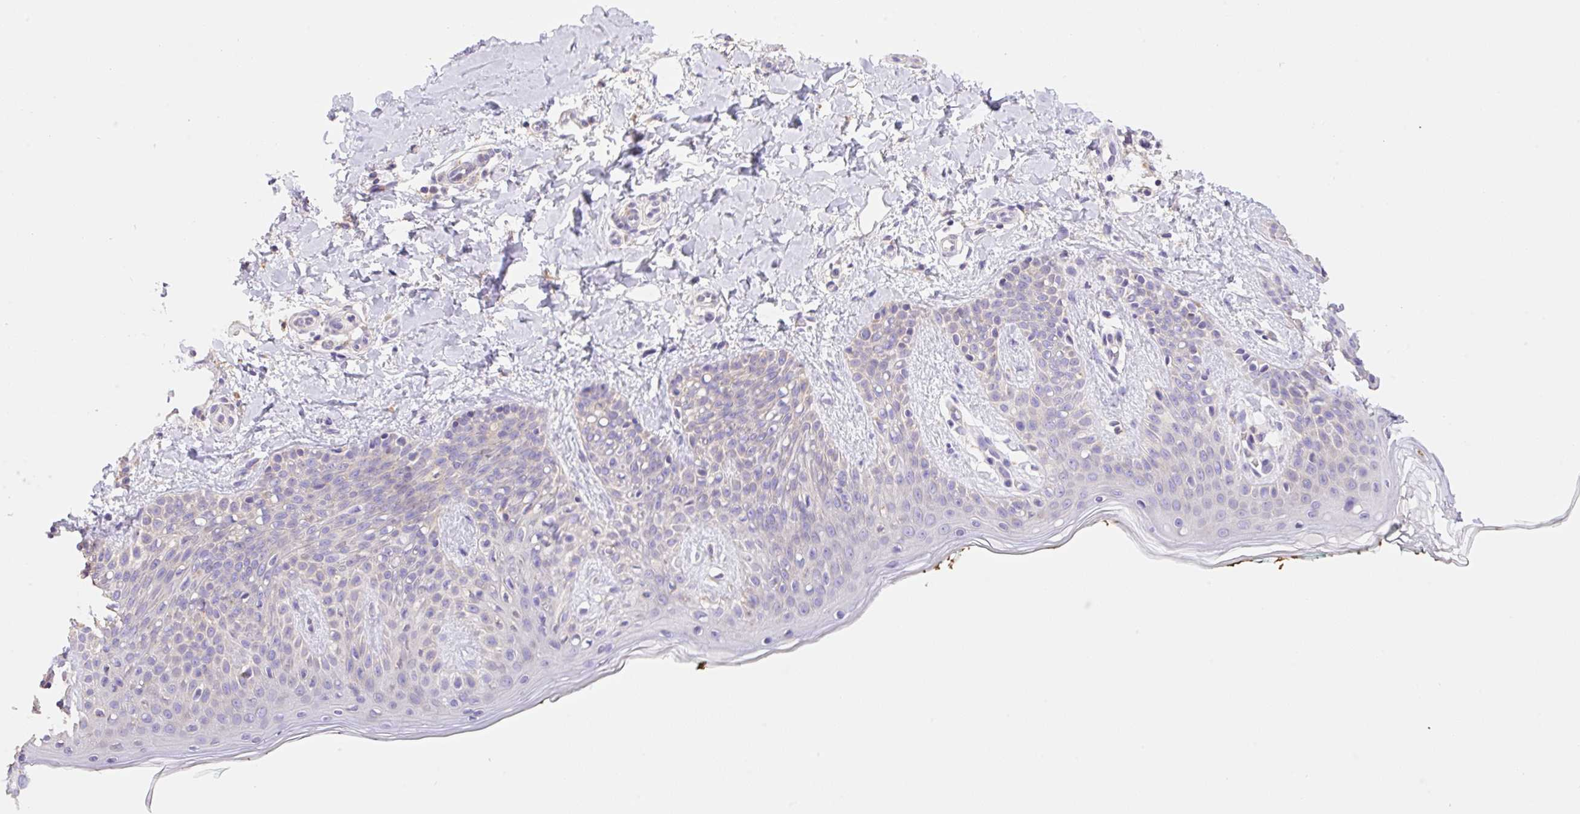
{"staining": {"intensity": "negative", "quantity": "none", "location": "none"}, "tissue": "skin", "cell_type": "Fibroblasts", "image_type": "normal", "snomed": [{"axis": "morphology", "description": "Normal tissue, NOS"}, {"axis": "topography", "description": "Skin"}], "caption": "Immunohistochemical staining of benign skin displays no significant positivity in fibroblasts. (DAB (3,3'-diaminobenzidine) immunohistochemistry (IHC), high magnification).", "gene": "COPZ2", "patient": {"sex": "male", "age": 16}}